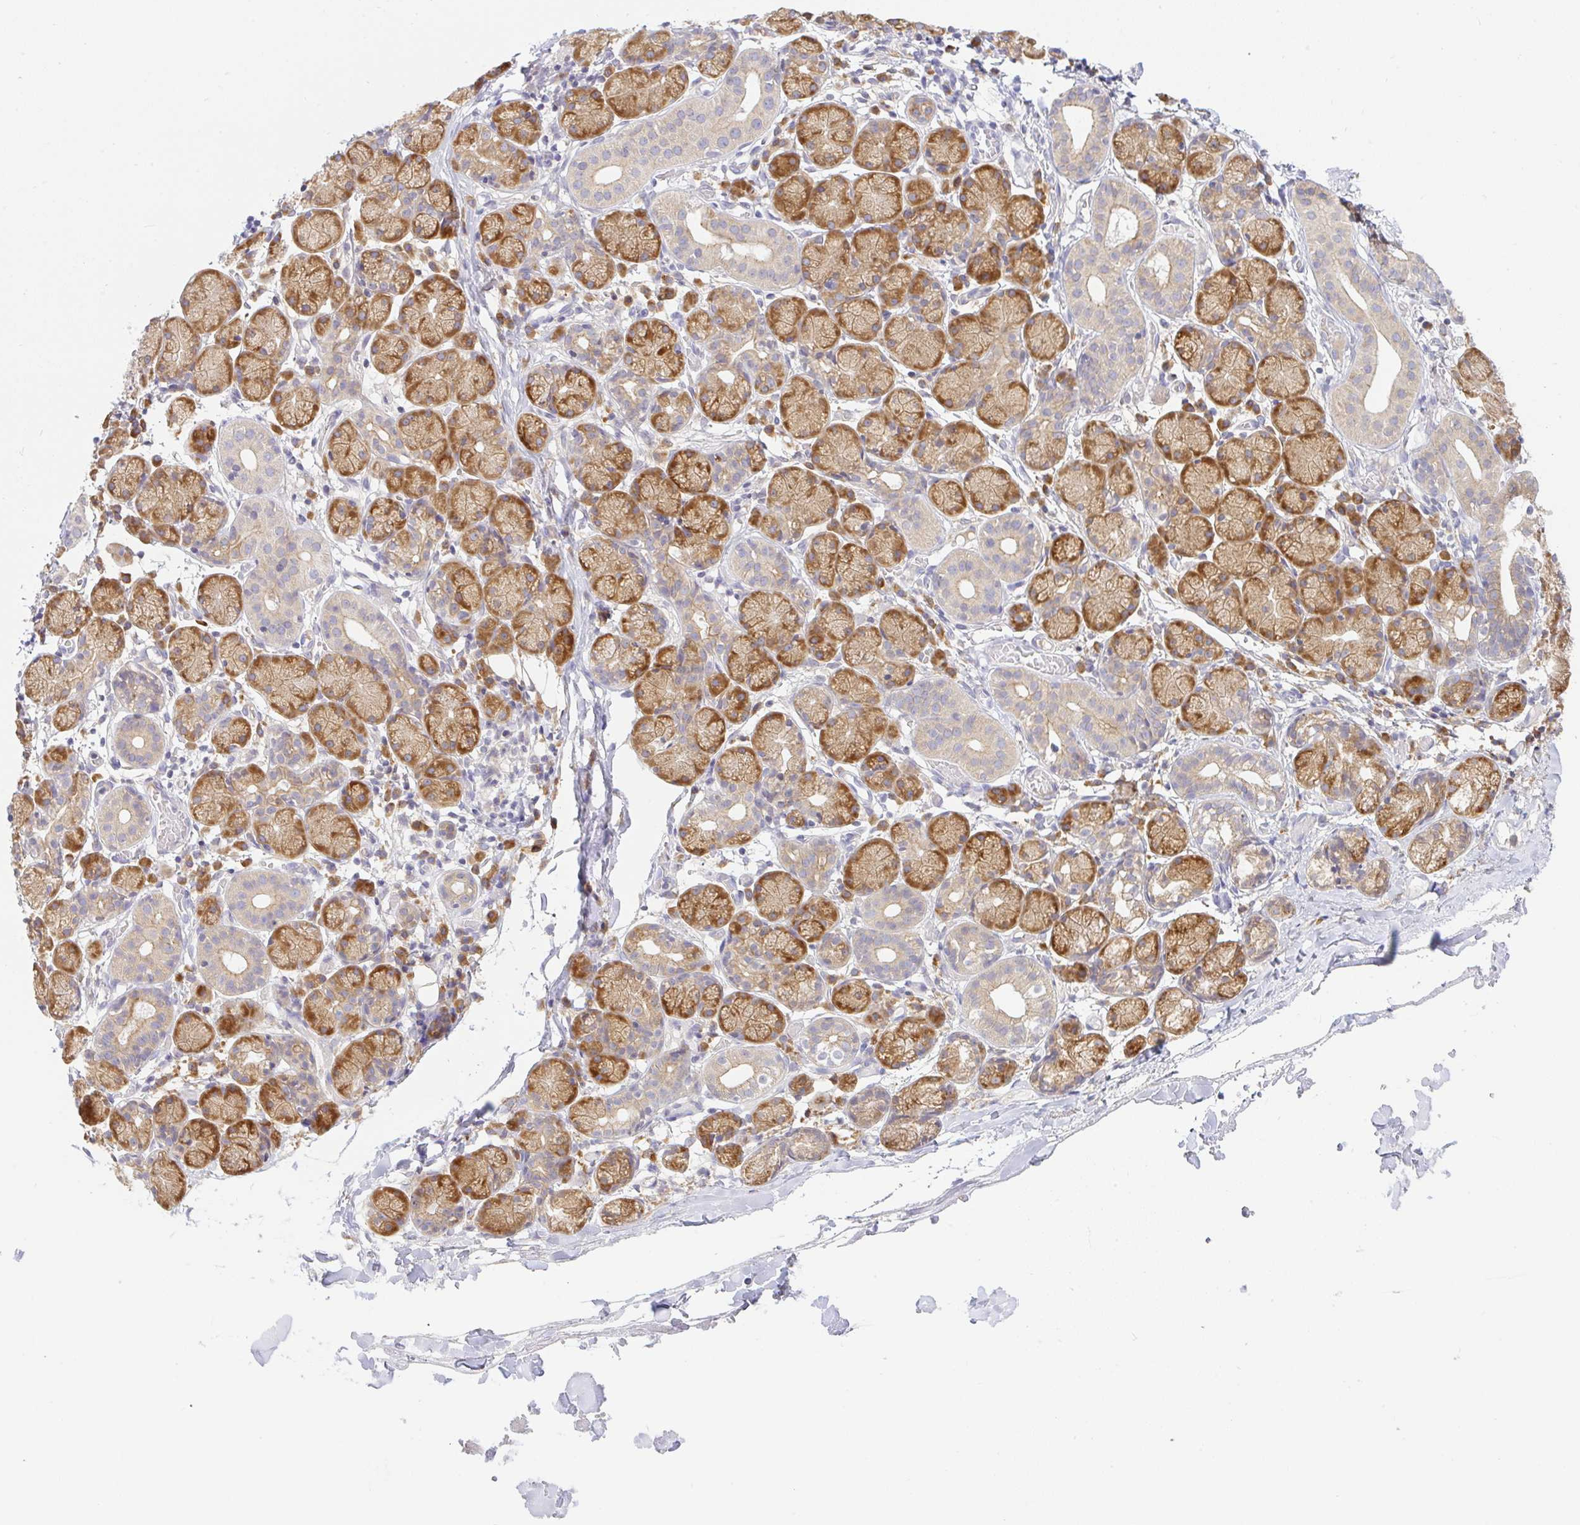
{"staining": {"intensity": "moderate", "quantity": "25%-75%", "location": "cytoplasmic/membranous"}, "tissue": "salivary gland", "cell_type": "Glandular cells", "image_type": "normal", "snomed": [{"axis": "morphology", "description": "Normal tissue, NOS"}, {"axis": "topography", "description": "Salivary gland"}], "caption": "DAB immunohistochemical staining of normal human salivary gland exhibits moderate cytoplasmic/membranous protein positivity in approximately 25%-75% of glandular cells. Nuclei are stained in blue.", "gene": "DERL2", "patient": {"sex": "female", "age": 24}}